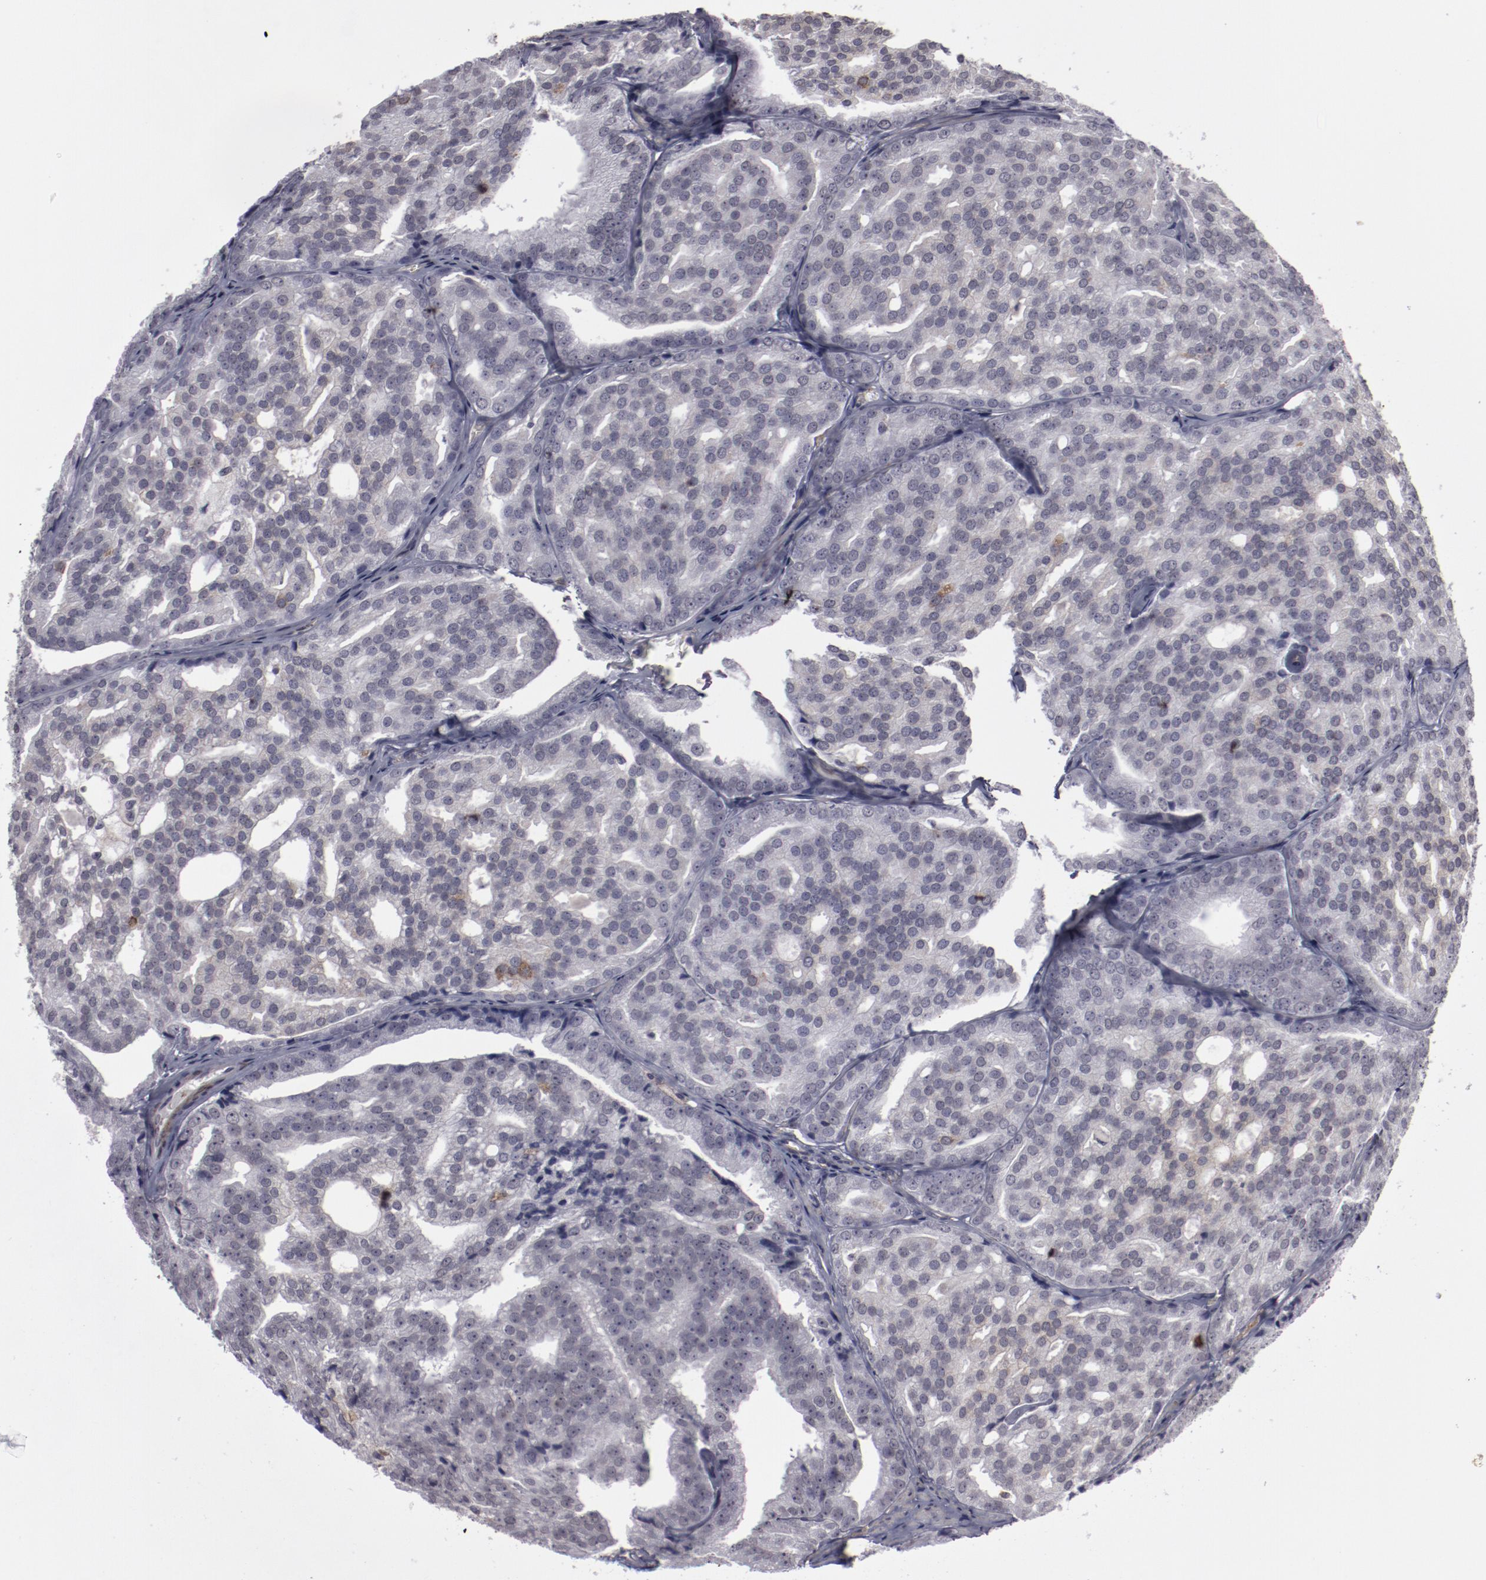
{"staining": {"intensity": "negative", "quantity": "none", "location": "none"}, "tissue": "prostate cancer", "cell_type": "Tumor cells", "image_type": "cancer", "snomed": [{"axis": "morphology", "description": "Adenocarcinoma, High grade"}, {"axis": "topography", "description": "Prostate"}], "caption": "Human high-grade adenocarcinoma (prostate) stained for a protein using immunohistochemistry (IHC) displays no positivity in tumor cells.", "gene": "LEF1", "patient": {"sex": "male", "age": 64}}